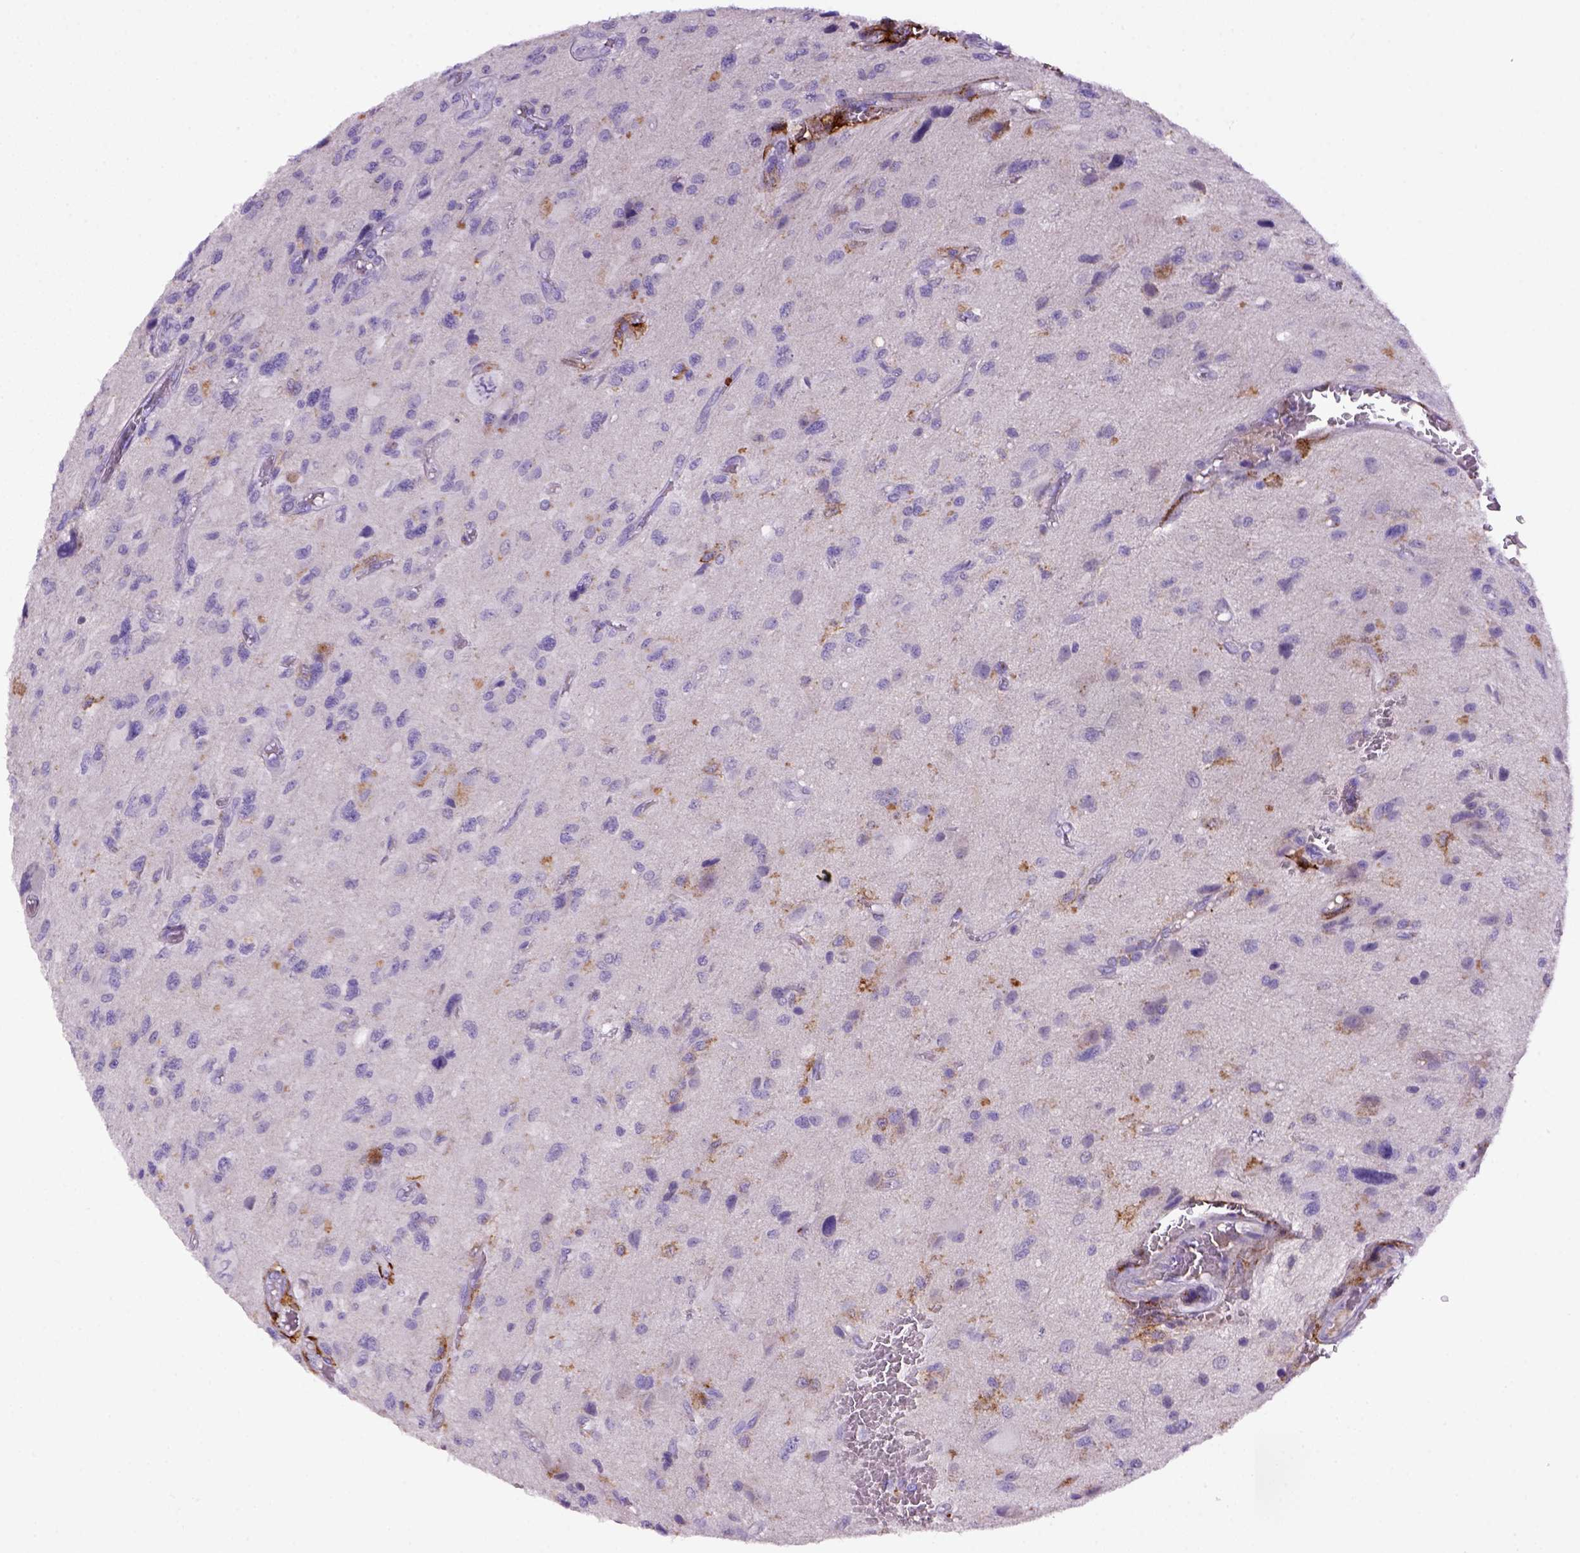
{"staining": {"intensity": "negative", "quantity": "none", "location": "none"}, "tissue": "glioma", "cell_type": "Tumor cells", "image_type": "cancer", "snomed": [{"axis": "morphology", "description": "Glioma, malignant, NOS"}, {"axis": "morphology", "description": "Glioma, malignant, High grade"}, {"axis": "topography", "description": "Brain"}], "caption": "Immunohistochemistry of human malignant glioma (high-grade) demonstrates no staining in tumor cells.", "gene": "CD14", "patient": {"sex": "female", "age": 71}}